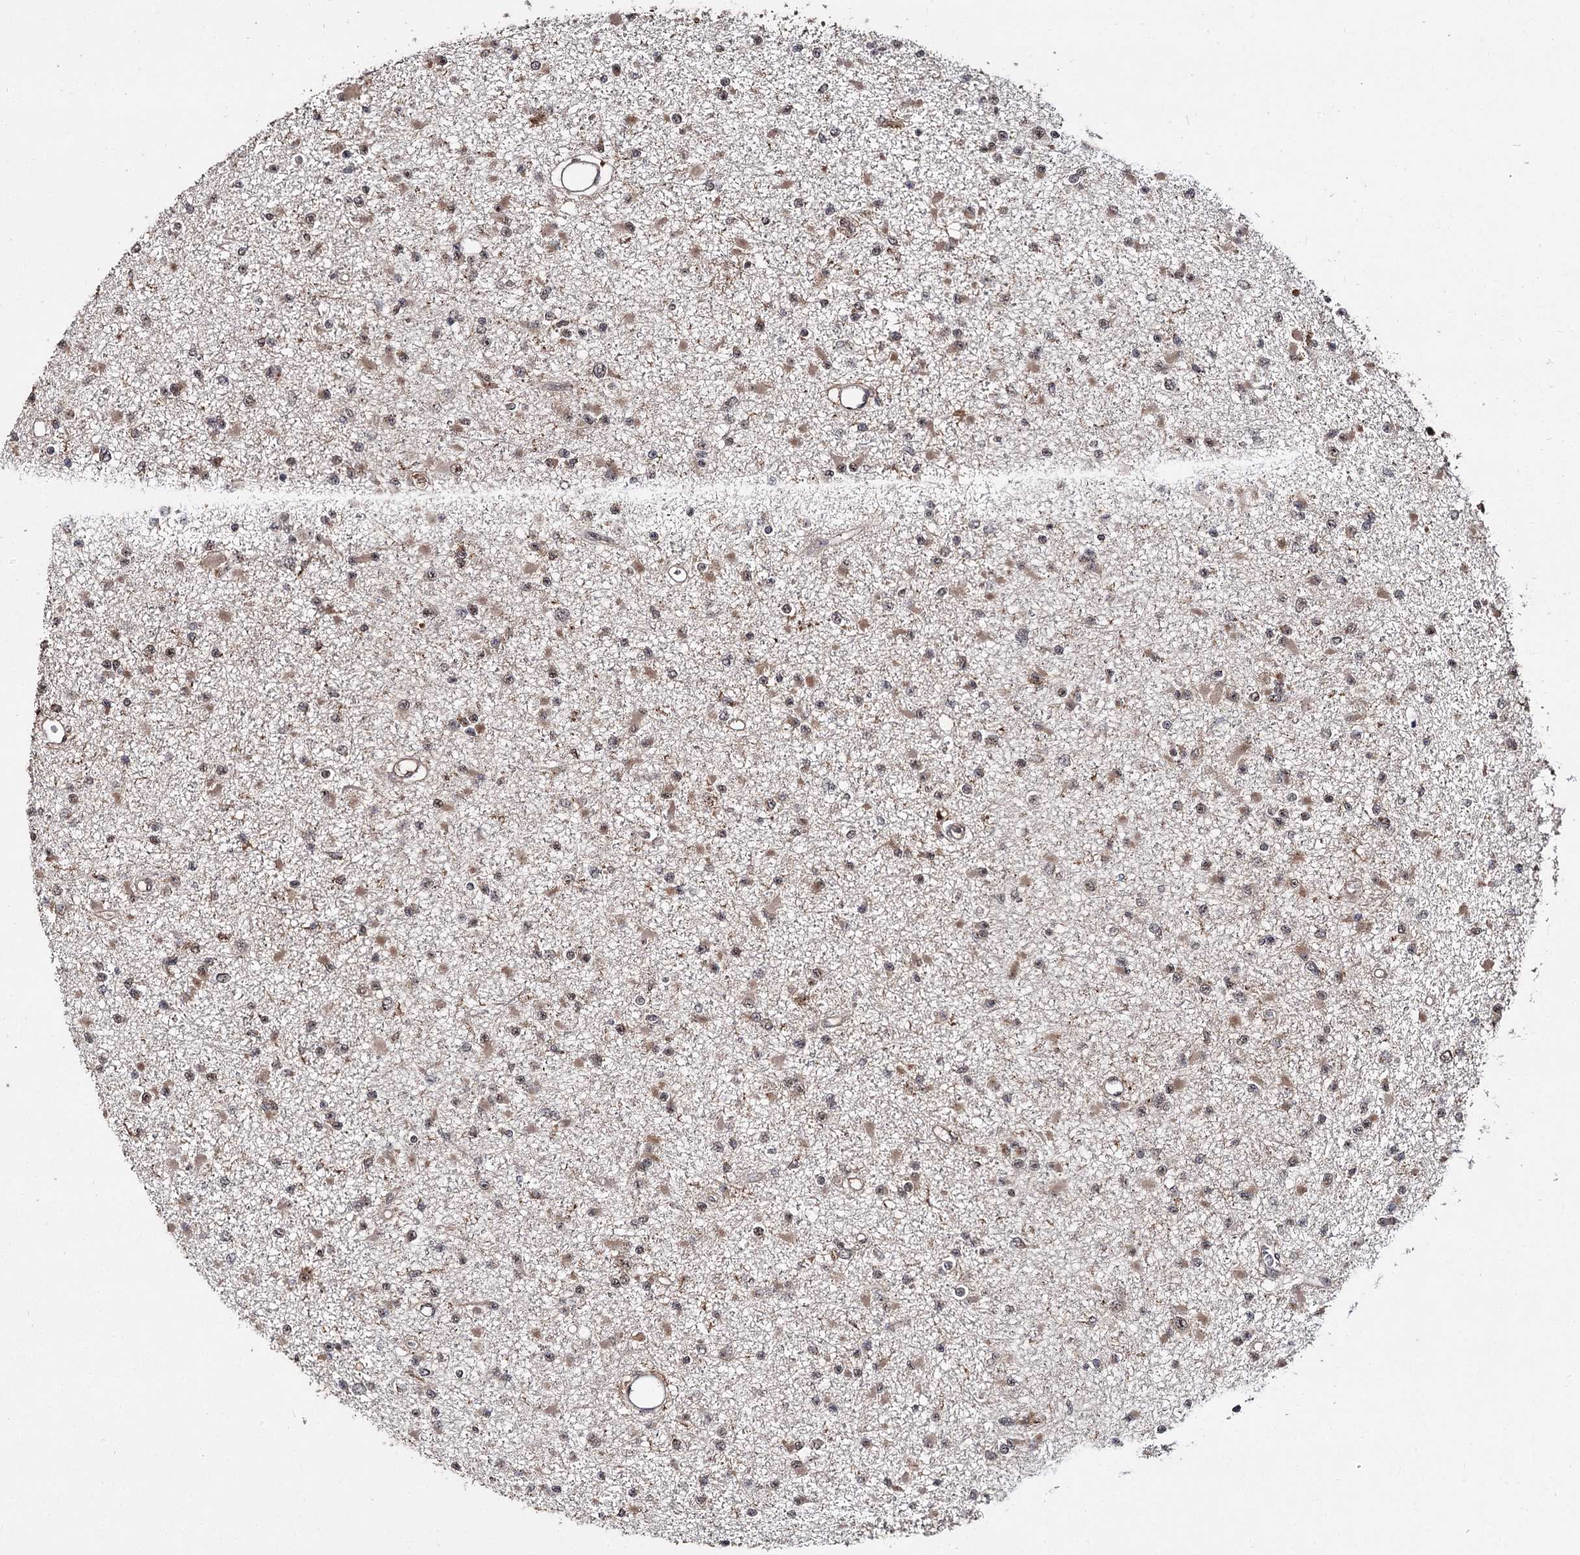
{"staining": {"intensity": "moderate", "quantity": ">75%", "location": "cytoplasmic/membranous,nuclear"}, "tissue": "glioma", "cell_type": "Tumor cells", "image_type": "cancer", "snomed": [{"axis": "morphology", "description": "Glioma, malignant, Low grade"}, {"axis": "topography", "description": "Brain"}], "caption": "Human glioma stained for a protein (brown) displays moderate cytoplasmic/membranous and nuclear positive positivity in about >75% of tumor cells.", "gene": "MKNK2", "patient": {"sex": "female", "age": 22}}